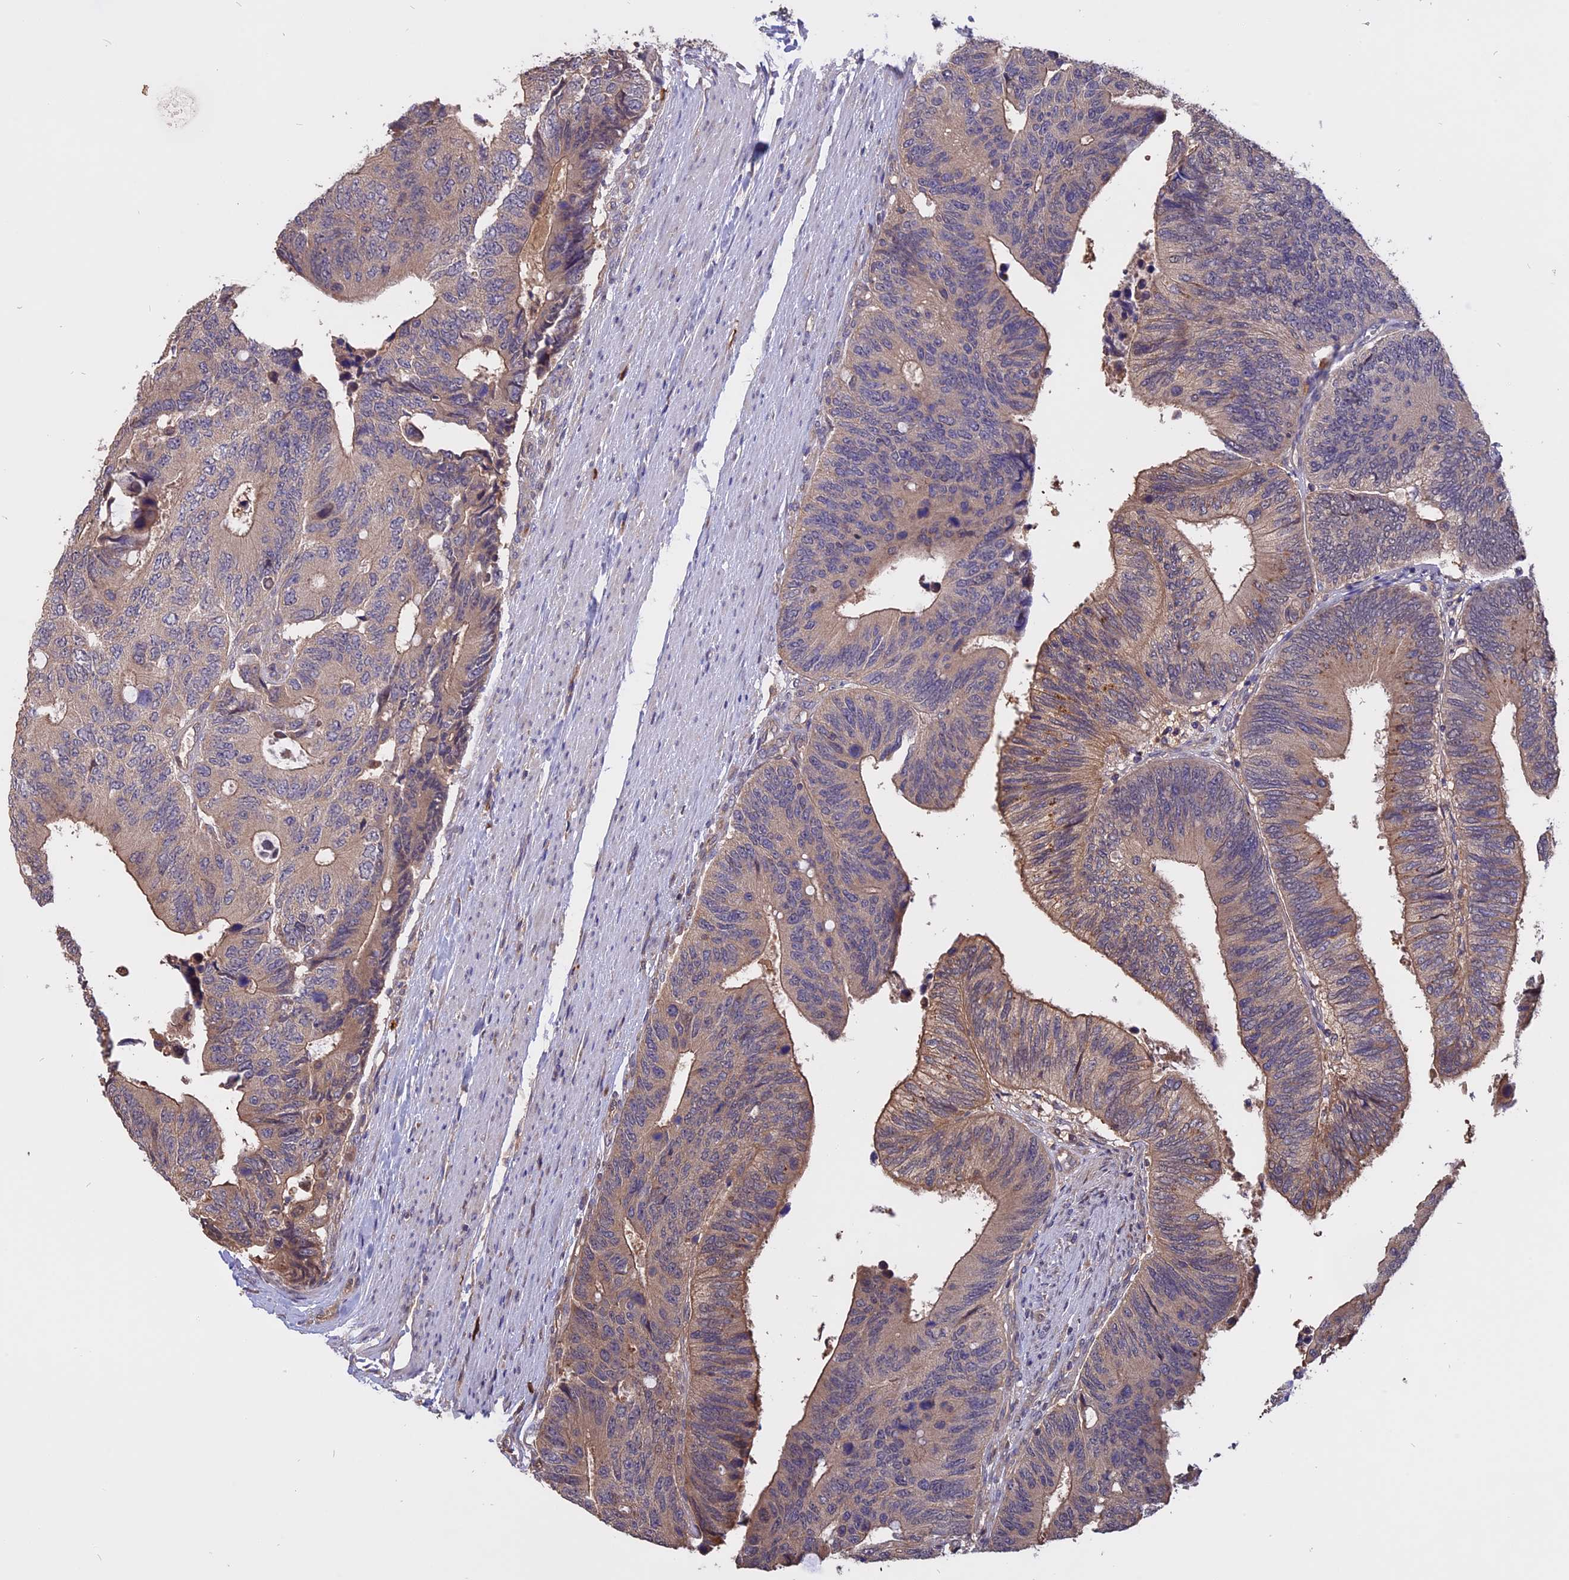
{"staining": {"intensity": "weak", "quantity": "25%-75%", "location": "cytoplasmic/membranous"}, "tissue": "colorectal cancer", "cell_type": "Tumor cells", "image_type": "cancer", "snomed": [{"axis": "morphology", "description": "Adenocarcinoma, NOS"}, {"axis": "topography", "description": "Colon"}], "caption": "Brown immunohistochemical staining in human adenocarcinoma (colorectal) displays weak cytoplasmic/membranous positivity in approximately 25%-75% of tumor cells.", "gene": "CARMIL2", "patient": {"sex": "male", "age": 87}}